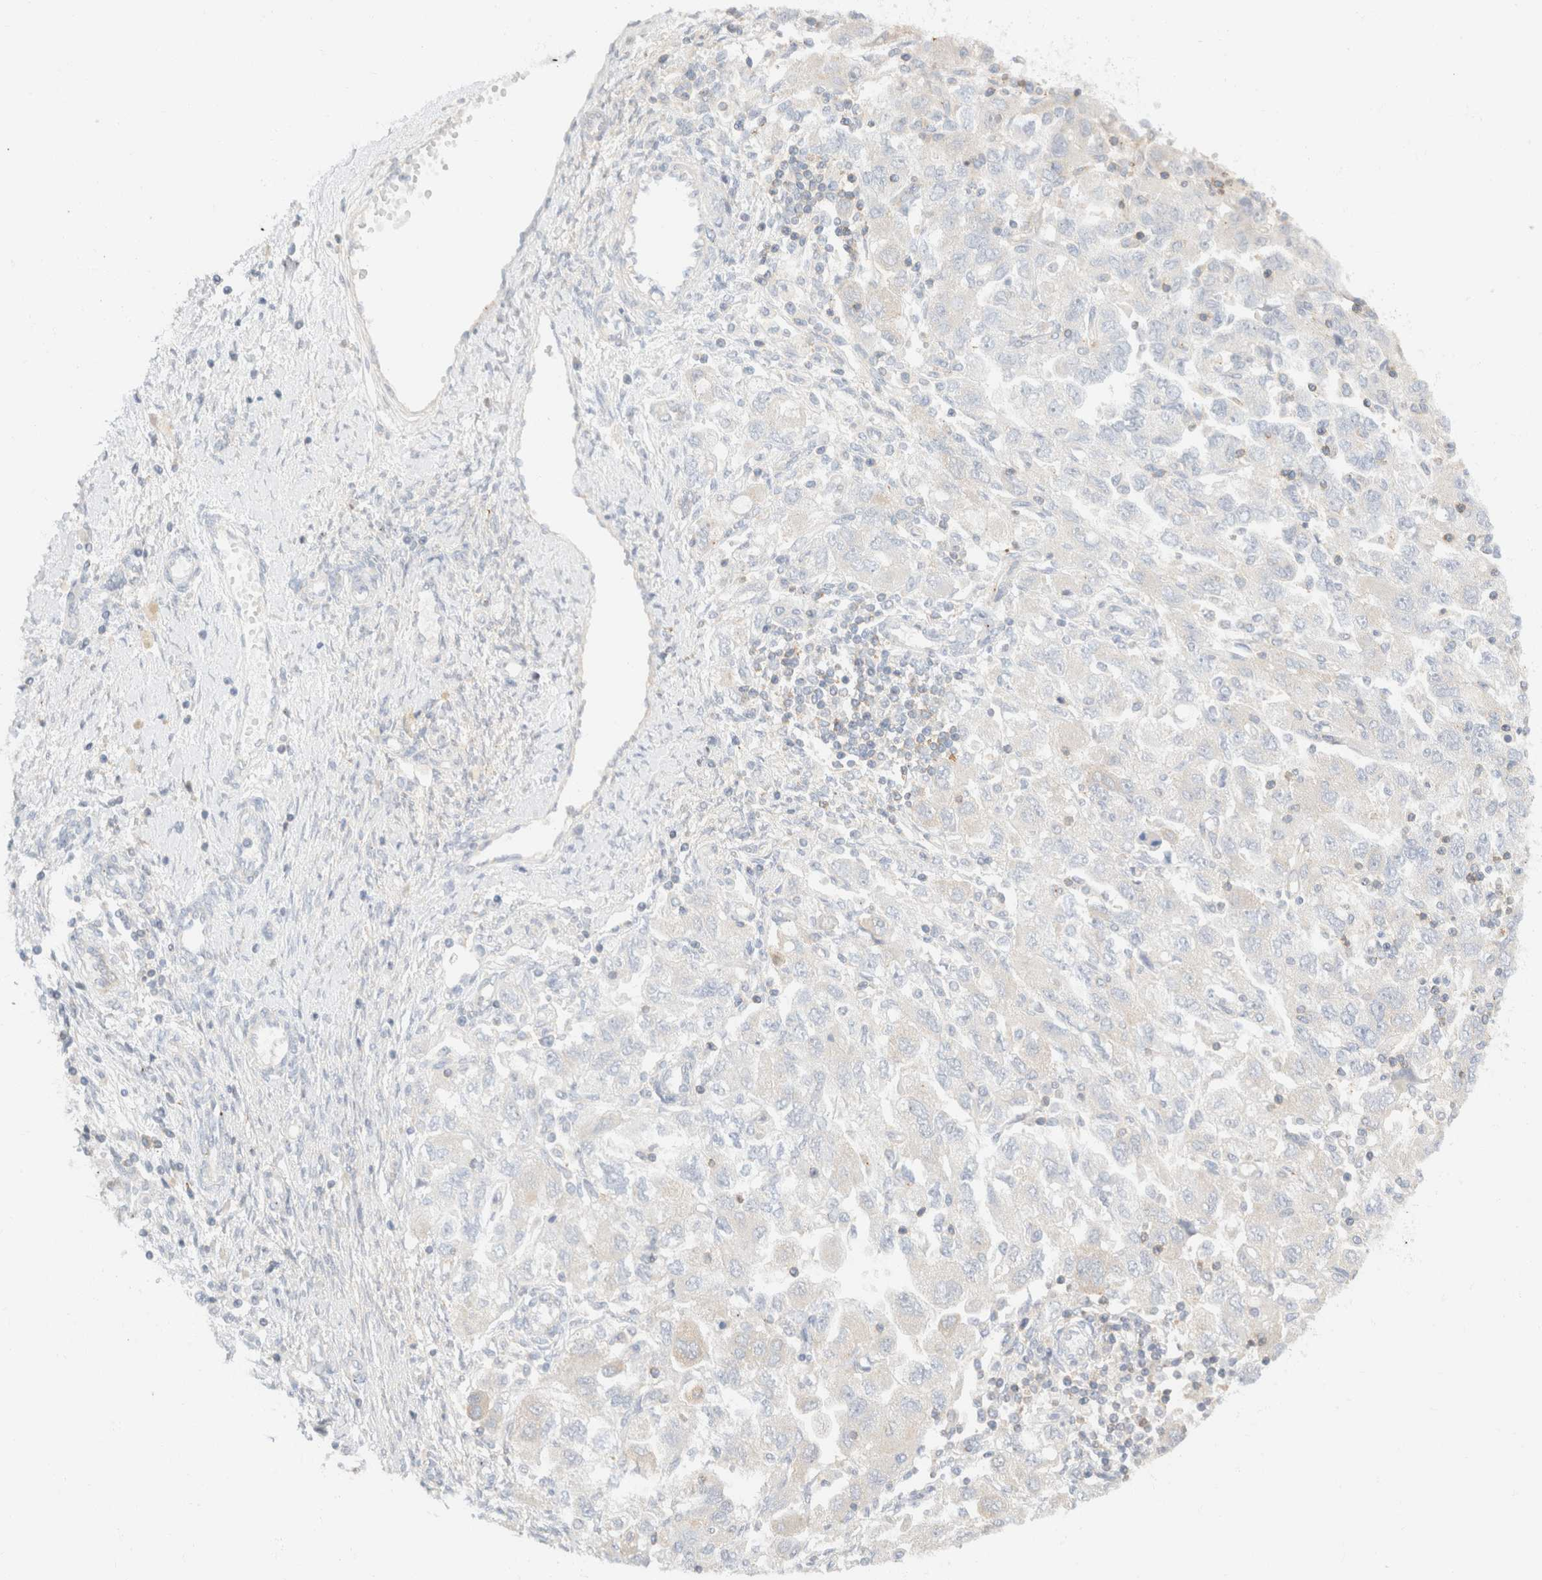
{"staining": {"intensity": "negative", "quantity": "none", "location": "none"}, "tissue": "ovarian cancer", "cell_type": "Tumor cells", "image_type": "cancer", "snomed": [{"axis": "morphology", "description": "Carcinoma, NOS"}, {"axis": "morphology", "description": "Cystadenocarcinoma, serous, NOS"}, {"axis": "topography", "description": "Ovary"}], "caption": "Tumor cells are negative for protein expression in human ovarian cancer (carcinoma). The staining is performed using DAB brown chromogen with nuclei counter-stained in using hematoxylin.", "gene": "SH3GLB2", "patient": {"sex": "female", "age": 69}}